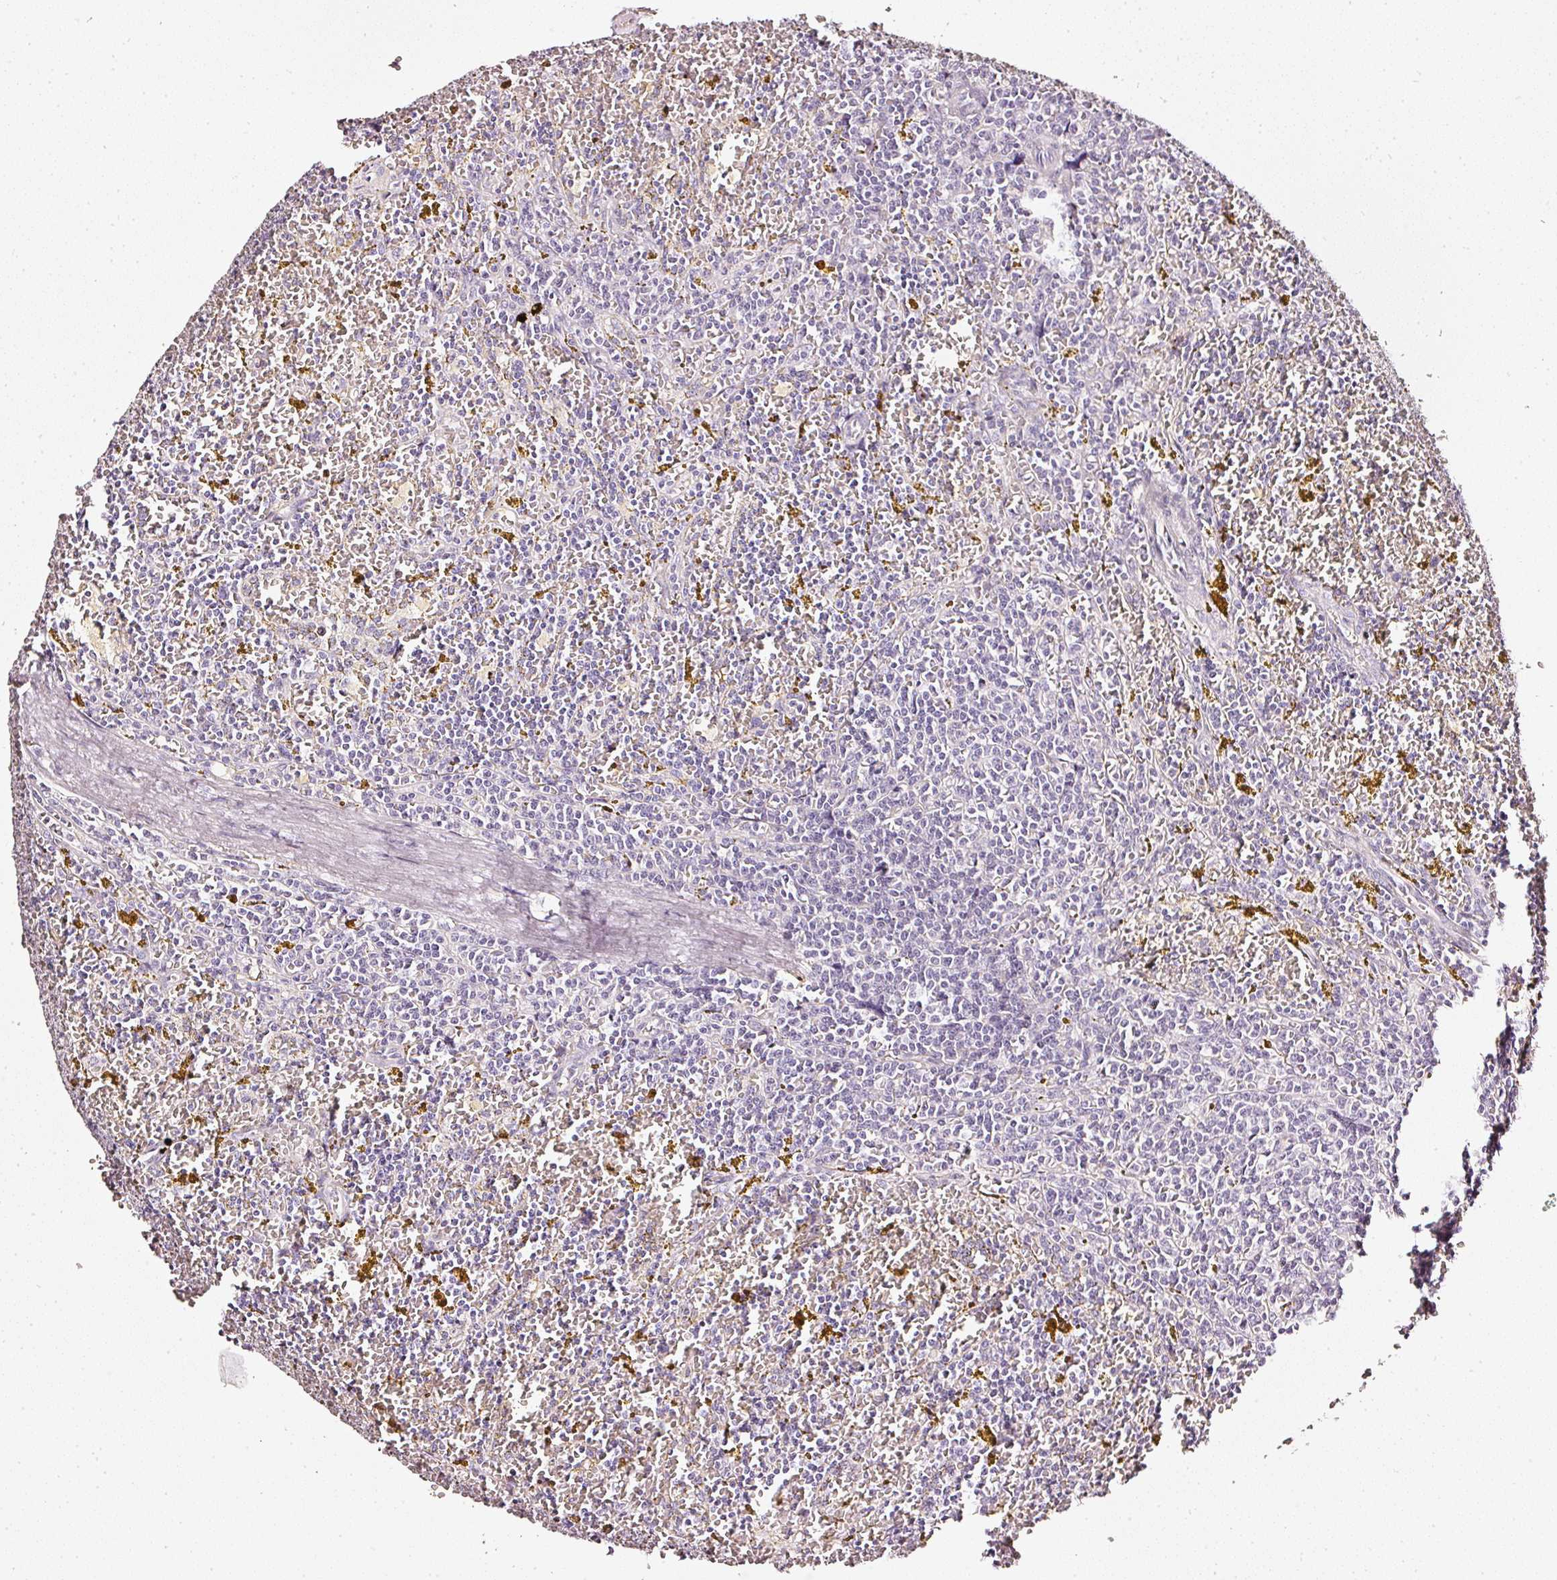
{"staining": {"intensity": "negative", "quantity": "none", "location": "none"}, "tissue": "lymphoma", "cell_type": "Tumor cells", "image_type": "cancer", "snomed": [{"axis": "morphology", "description": "Malignant lymphoma, non-Hodgkin's type, Low grade"}, {"axis": "topography", "description": "Spleen"}, {"axis": "topography", "description": "Lymph node"}], "caption": "A high-resolution photomicrograph shows immunohistochemistry (IHC) staining of low-grade malignant lymphoma, non-Hodgkin's type, which exhibits no significant staining in tumor cells.", "gene": "CNP", "patient": {"sex": "female", "age": 66}}